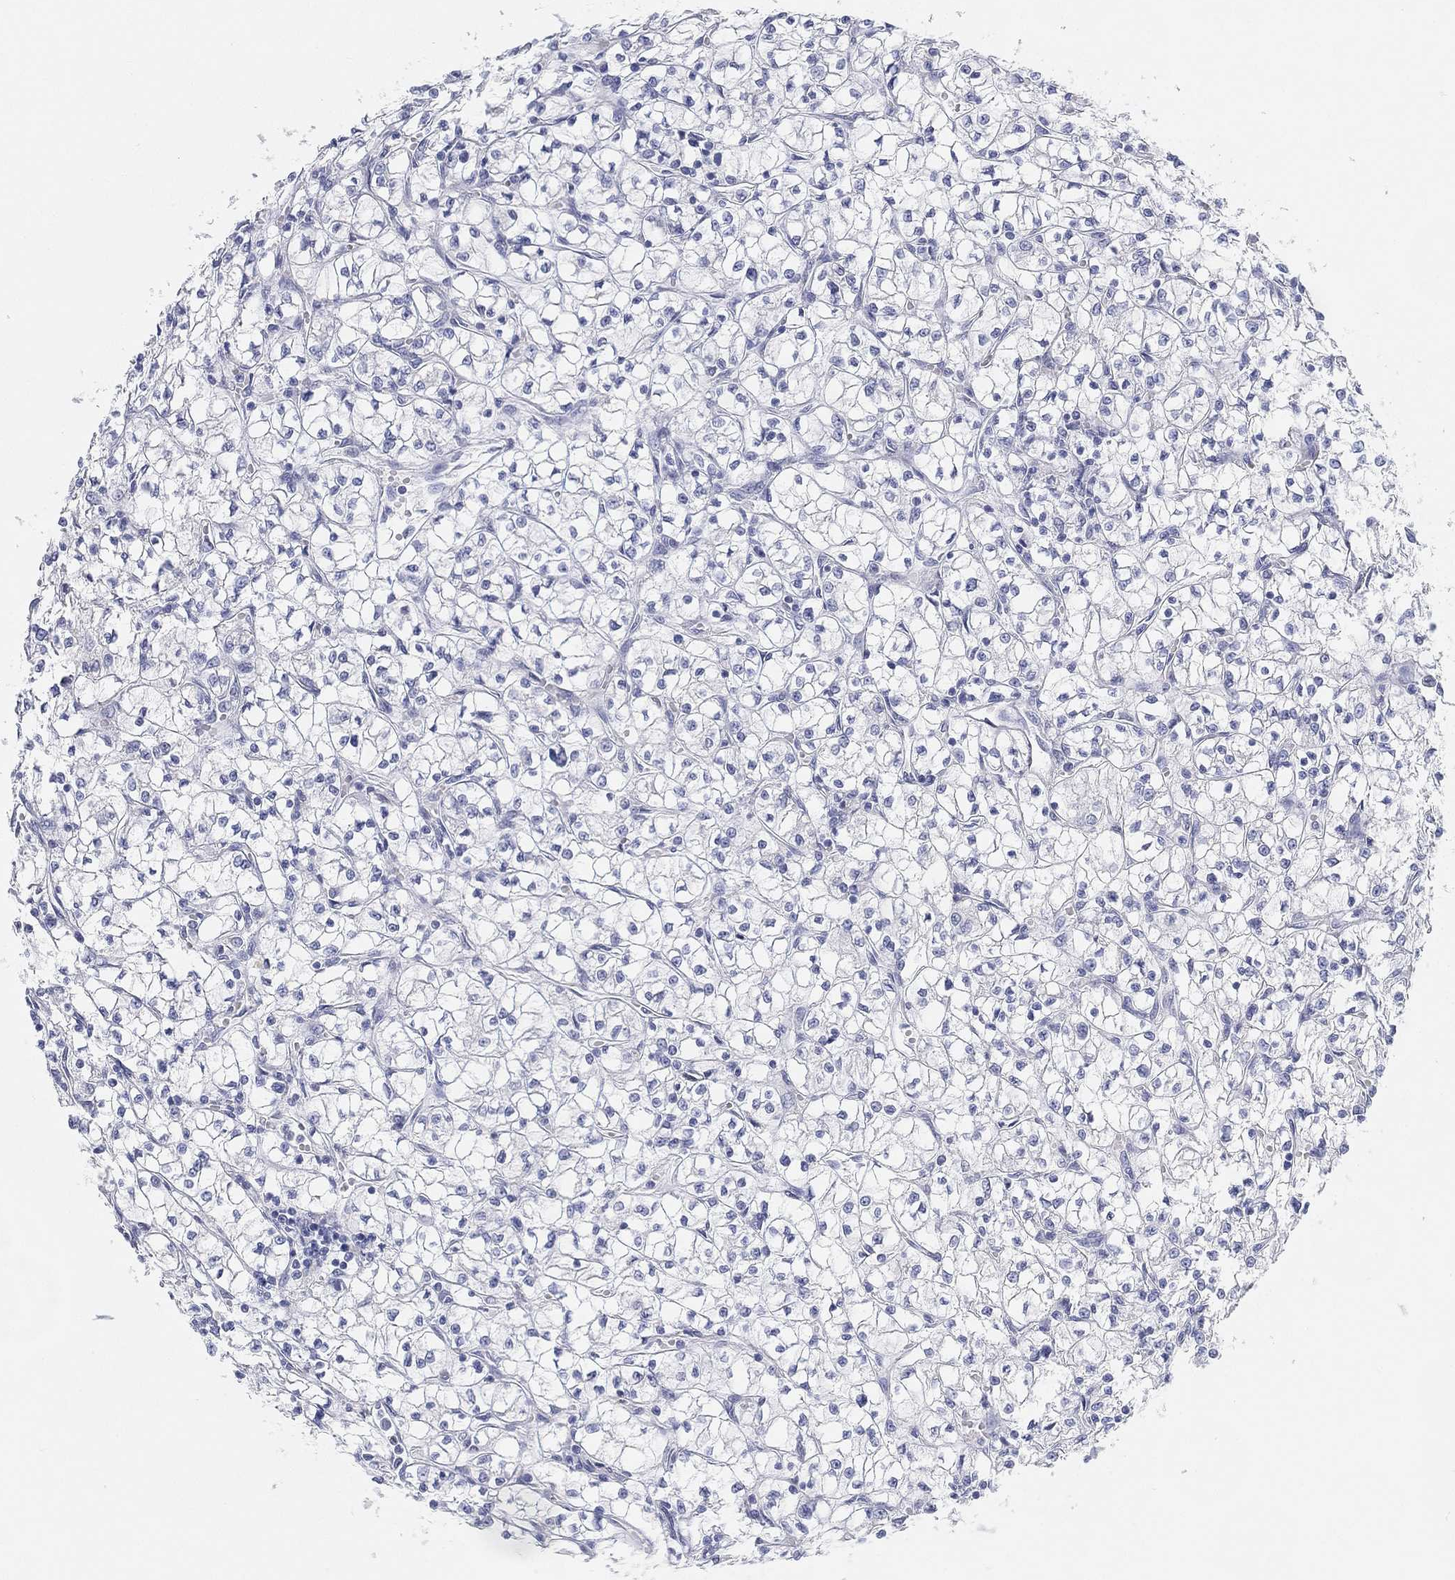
{"staining": {"intensity": "negative", "quantity": "none", "location": "none"}, "tissue": "renal cancer", "cell_type": "Tumor cells", "image_type": "cancer", "snomed": [{"axis": "morphology", "description": "Adenocarcinoma, NOS"}, {"axis": "topography", "description": "Kidney"}], "caption": "Immunohistochemistry (IHC) micrograph of human renal cancer stained for a protein (brown), which demonstrates no positivity in tumor cells.", "gene": "GPR61", "patient": {"sex": "female", "age": 64}}